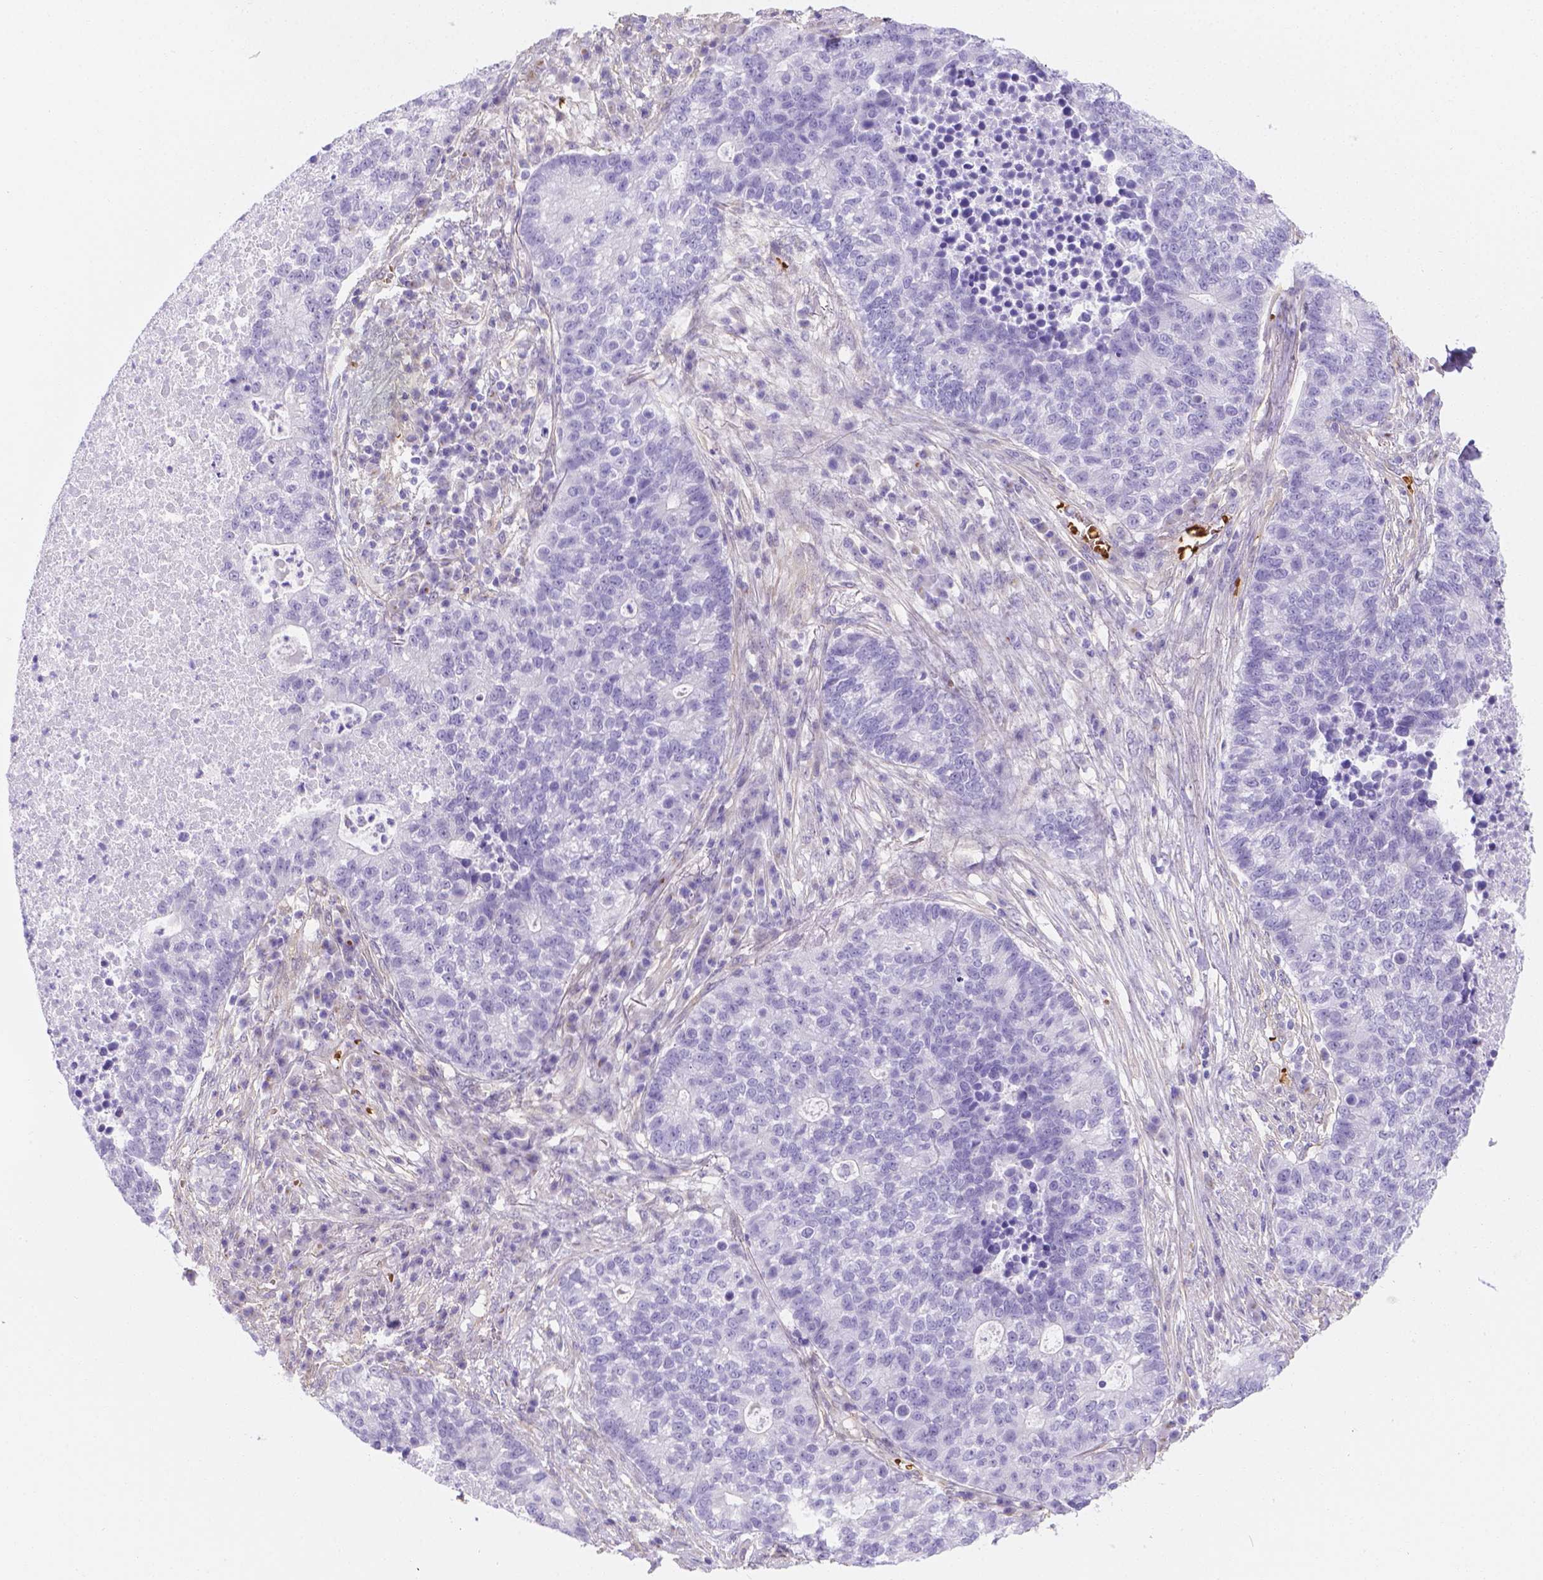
{"staining": {"intensity": "negative", "quantity": "none", "location": "none"}, "tissue": "lung cancer", "cell_type": "Tumor cells", "image_type": "cancer", "snomed": [{"axis": "morphology", "description": "Adenocarcinoma, NOS"}, {"axis": "topography", "description": "Lung"}], "caption": "Lung cancer (adenocarcinoma) was stained to show a protein in brown. There is no significant positivity in tumor cells.", "gene": "SLC40A1", "patient": {"sex": "male", "age": 57}}